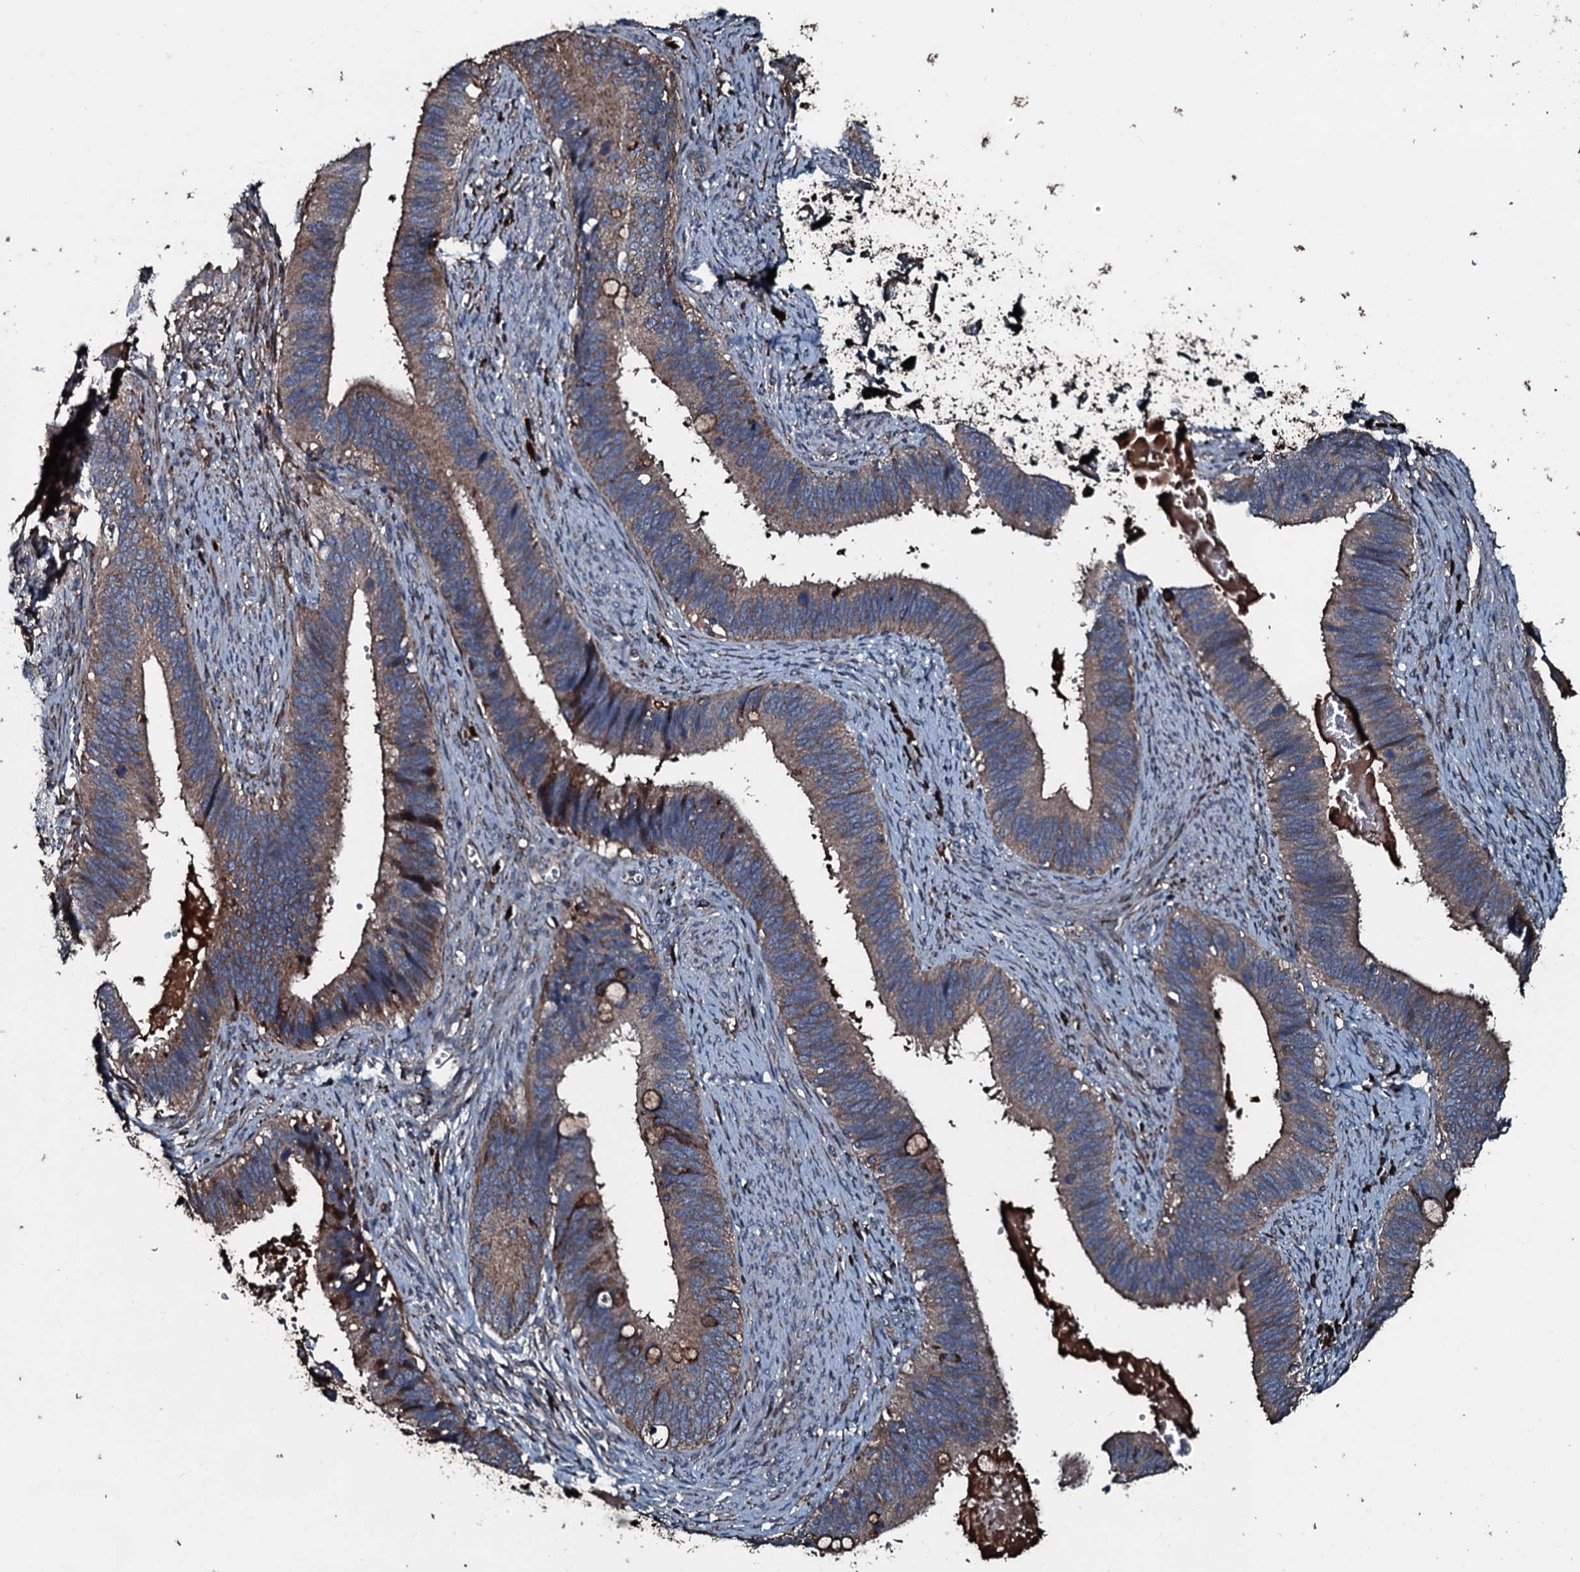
{"staining": {"intensity": "moderate", "quantity": ">75%", "location": "cytoplasmic/membranous"}, "tissue": "cervical cancer", "cell_type": "Tumor cells", "image_type": "cancer", "snomed": [{"axis": "morphology", "description": "Adenocarcinoma, NOS"}, {"axis": "topography", "description": "Cervix"}], "caption": "IHC micrograph of human adenocarcinoma (cervical) stained for a protein (brown), which shows medium levels of moderate cytoplasmic/membranous expression in about >75% of tumor cells.", "gene": "AARS1", "patient": {"sex": "female", "age": 42}}